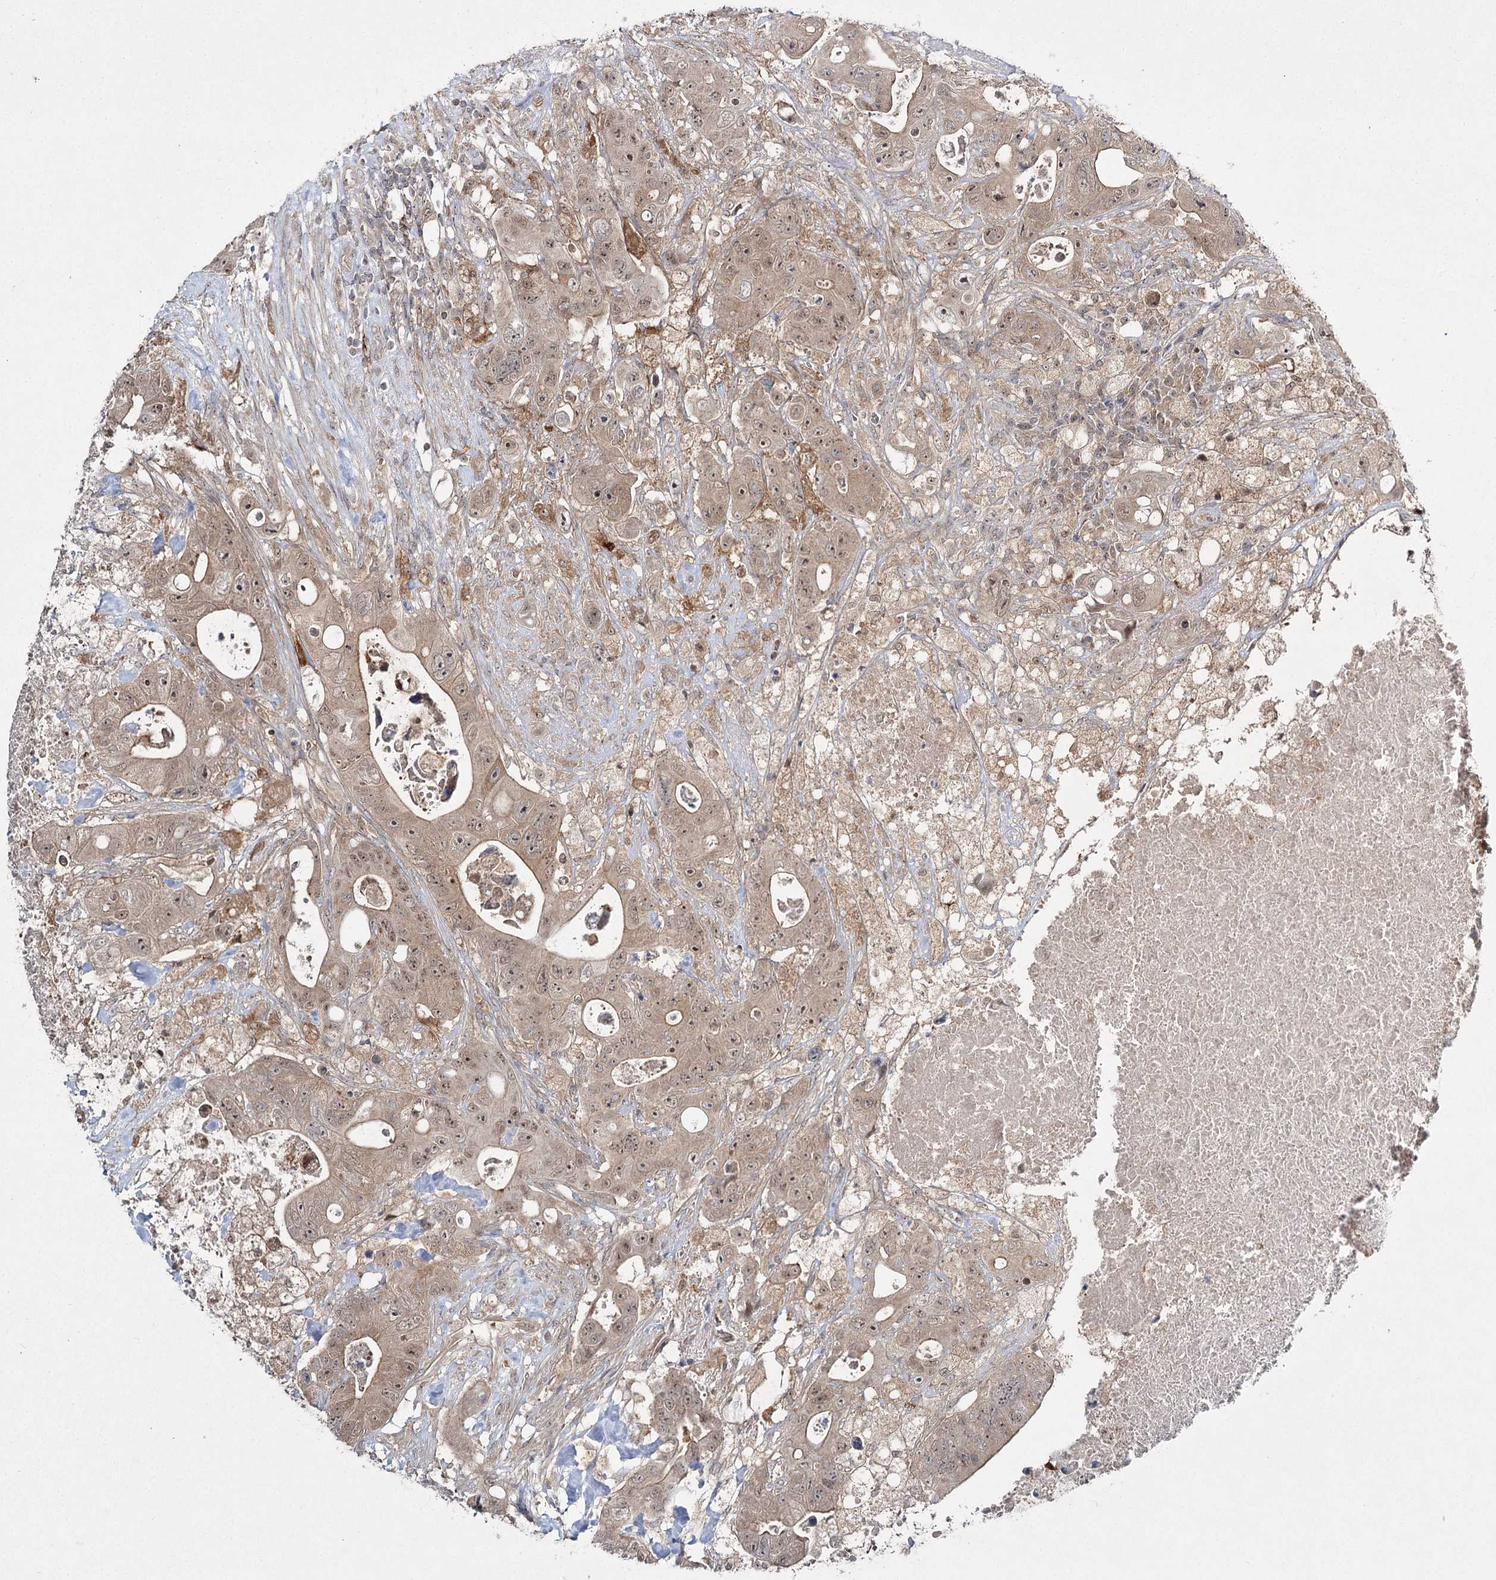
{"staining": {"intensity": "moderate", "quantity": ">75%", "location": "cytoplasmic/membranous,nuclear"}, "tissue": "colorectal cancer", "cell_type": "Tumor cells", "image_type": "cancer", "snomed": [{"axis": "morphology", "description": "Adenocarcinoma, NOS"}, {"axis": "topography", "description": "Colon"}], "caption": "Immunohistochemical staining of human adenocarcinoma (colorectal) exhibits medium levels of moderate cytoplasmic/membranous and nuclear expression in approximately >75% of tumor cells. The staining was performed using DAB, with brown indicating positive protein expression. Nuclei are stained blue with hematoxylin.", "gene": "WDR44", "patient": {"sex": "female", "age": 46}}